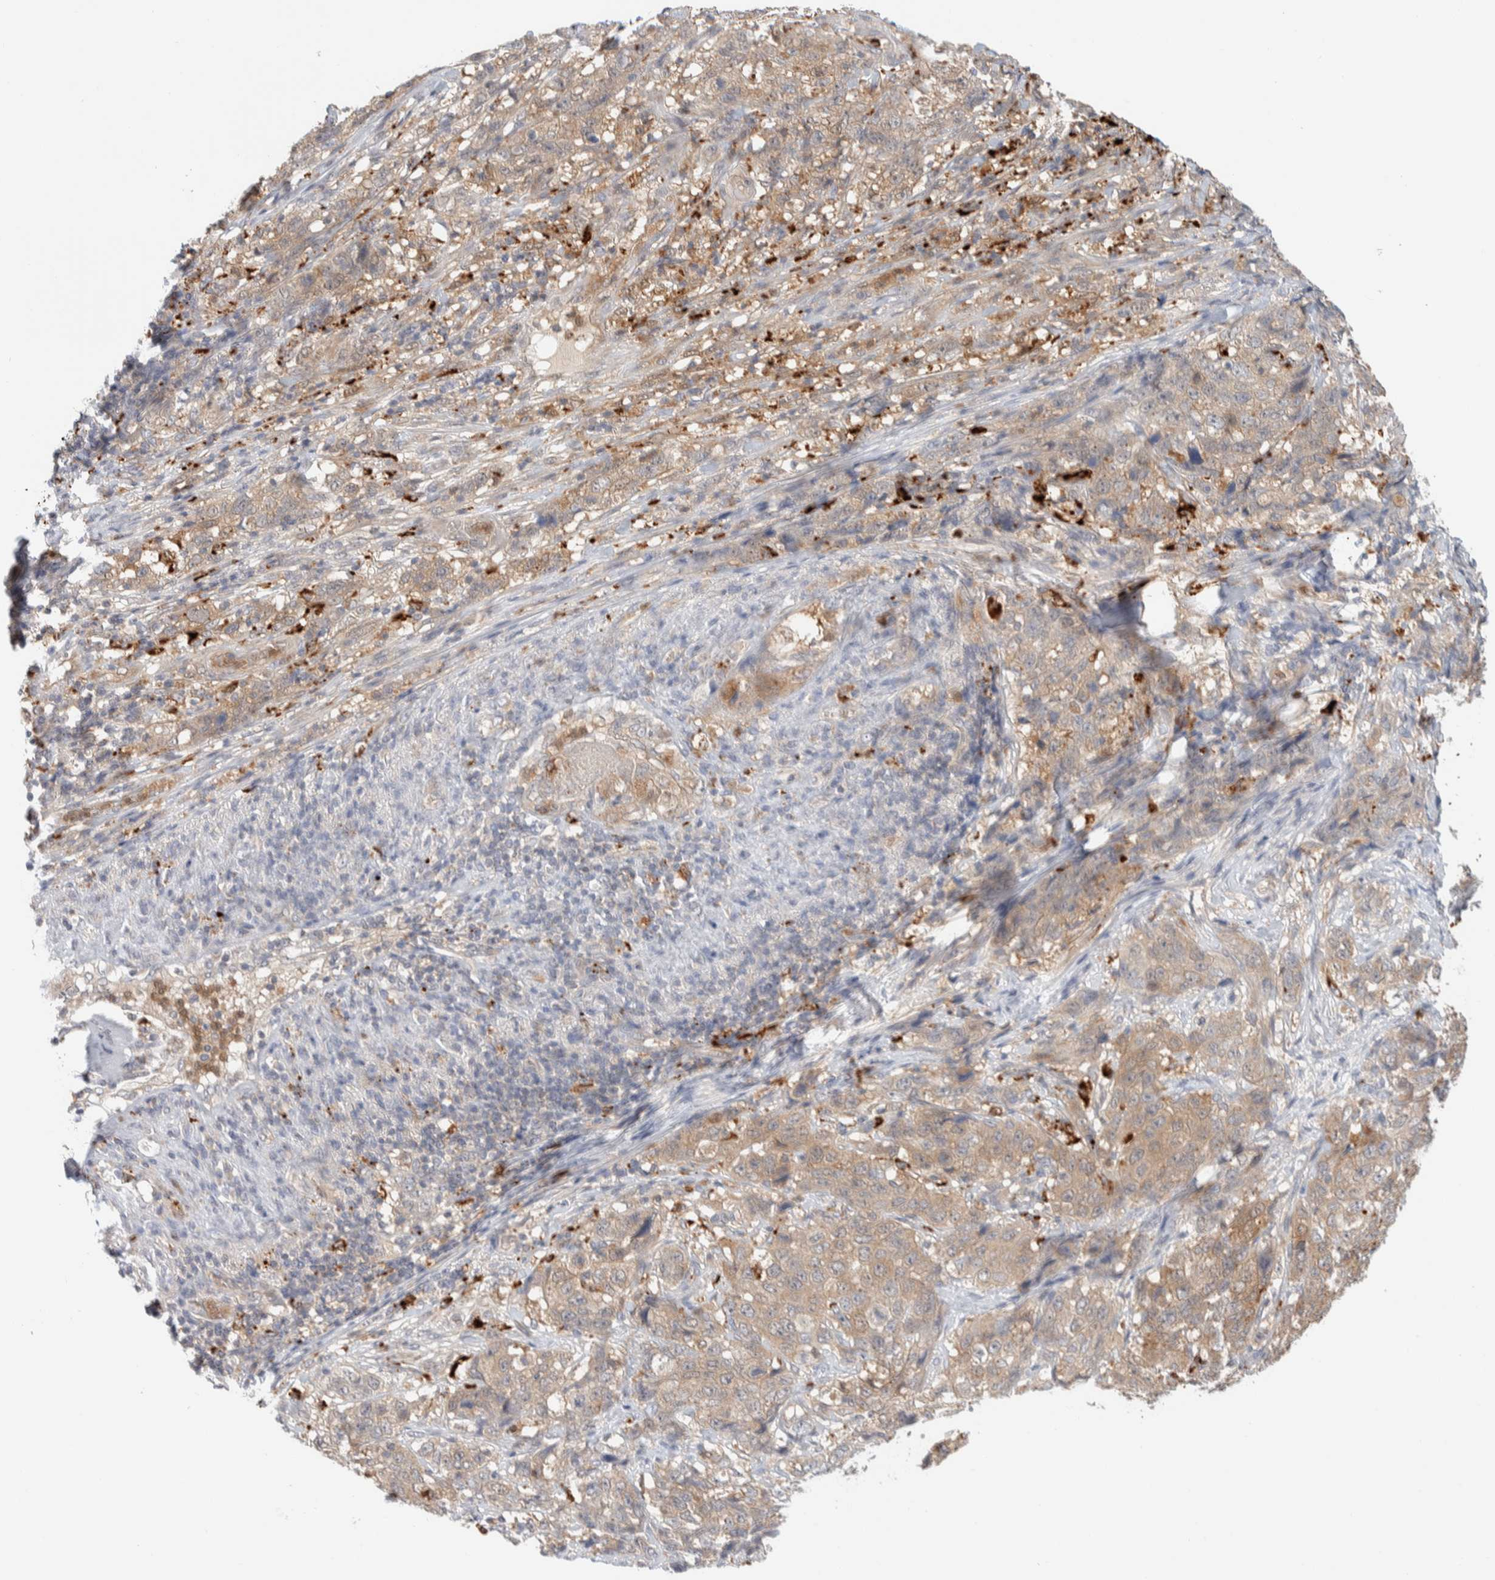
{"staining": {"intensity": "weak", "quantity": ">75%", "location": "cytoplasmic/membranous"}, "tissue": "stomach cancer", "cell_type": "Tumor cells", "image_type": "cancer", "snomed": [{"axis": "morphology", "description": "Adenocarcinoma, NOS"}, {"axis": "topography", "description": "Stomach"}], "caption": "Adenocarcinoma (stomach) stained for a protein (brown) reveals weak cytoplasmic/membranous positive positivity in about >75% of tumor cells.", "gene": "GCLM", "patient": {"sex": "male", "age": 48}}